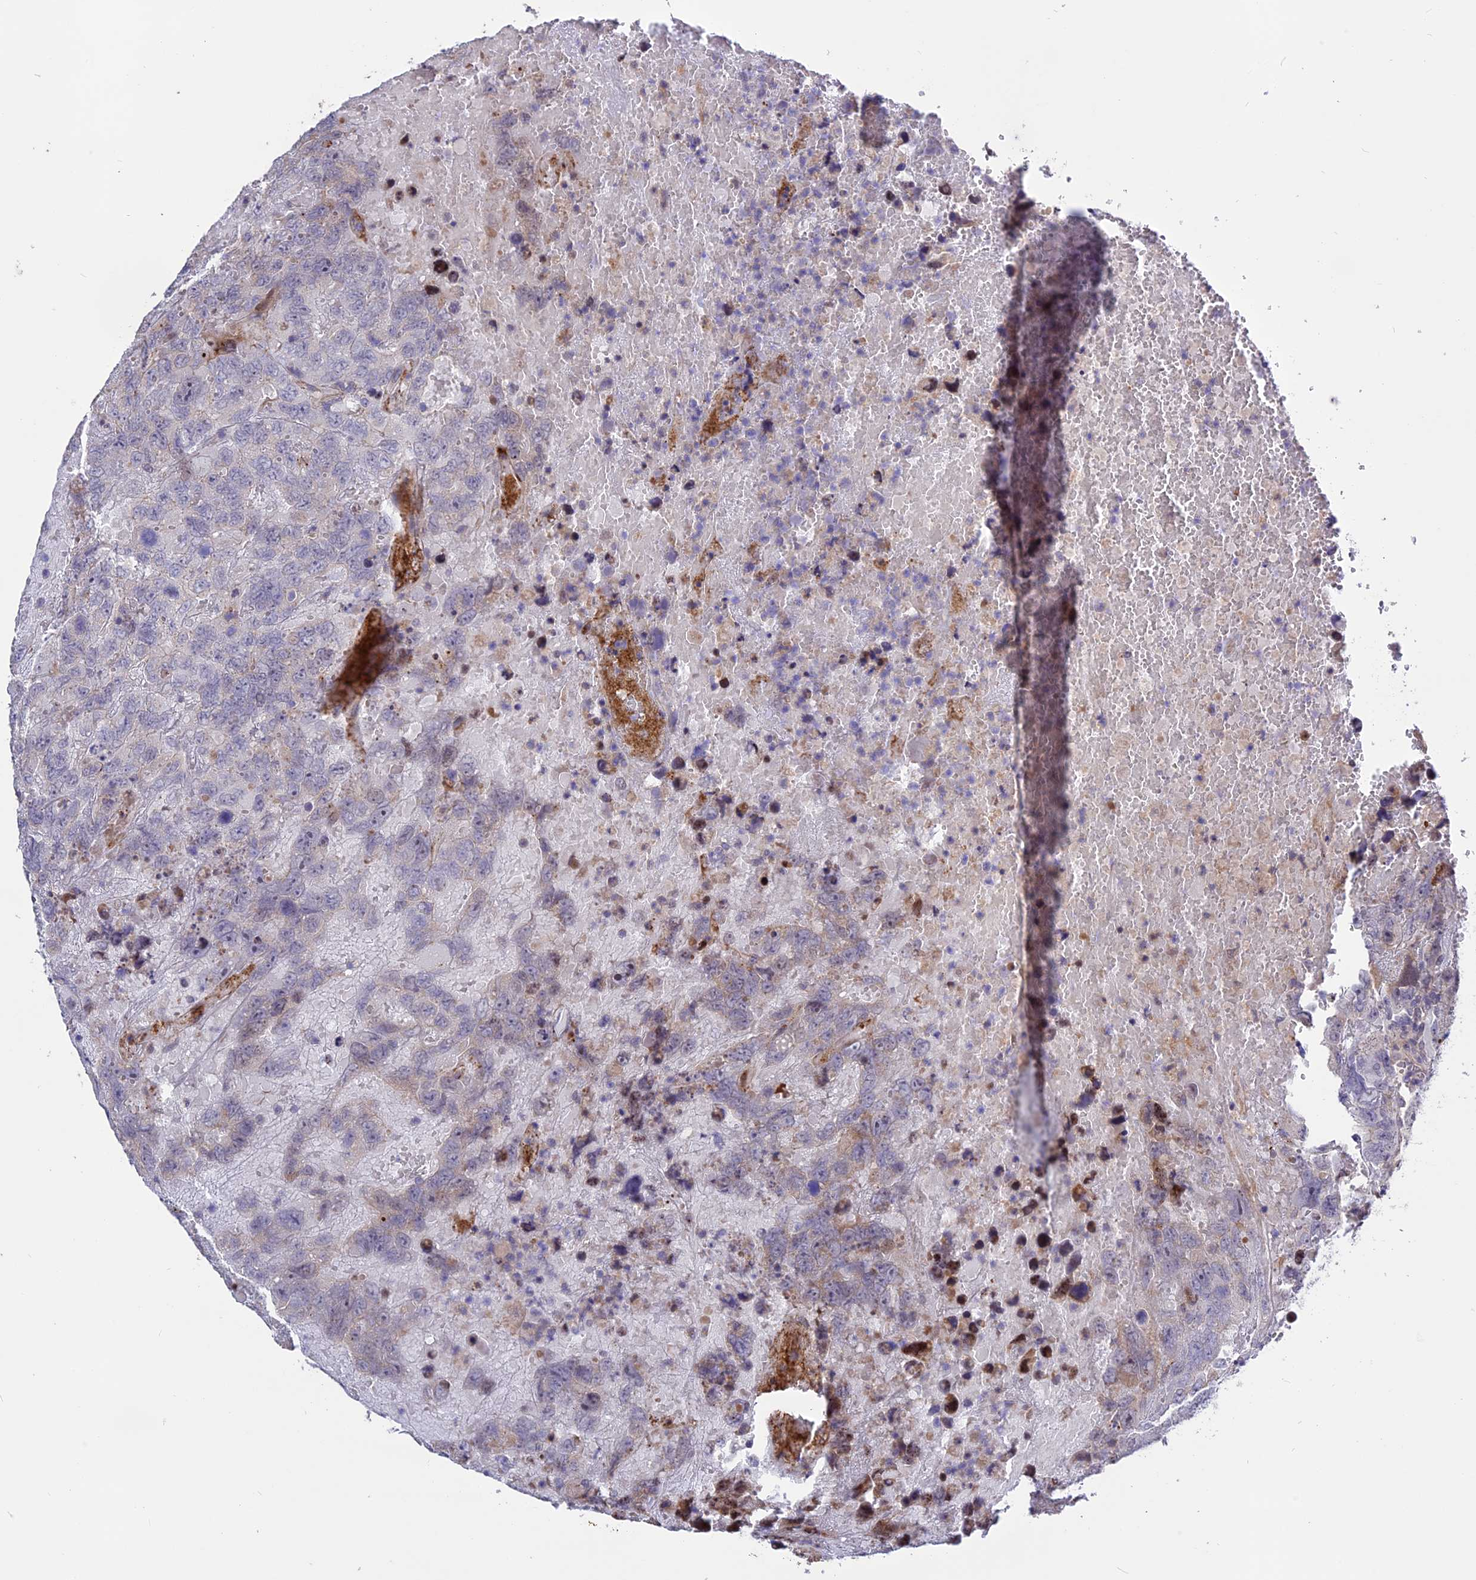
{"staining": {"intensity": "negative", "quantity": "none", "location": "none"}, "tissue": "testis cancer", "cell_type": "Tumor cells", "image_type": "cancer", "snomed": [{"axis": "morphology", "description": "Carcinoma, Embryonal, NOS"}, {"axis": "topography", "description": "Testis"}], "caption": "Tumor cells show no significant protein positivity in testis embryonal carcinoma.", "gene": "SPG21", "patient": {"sex": "male", "age": 45}}